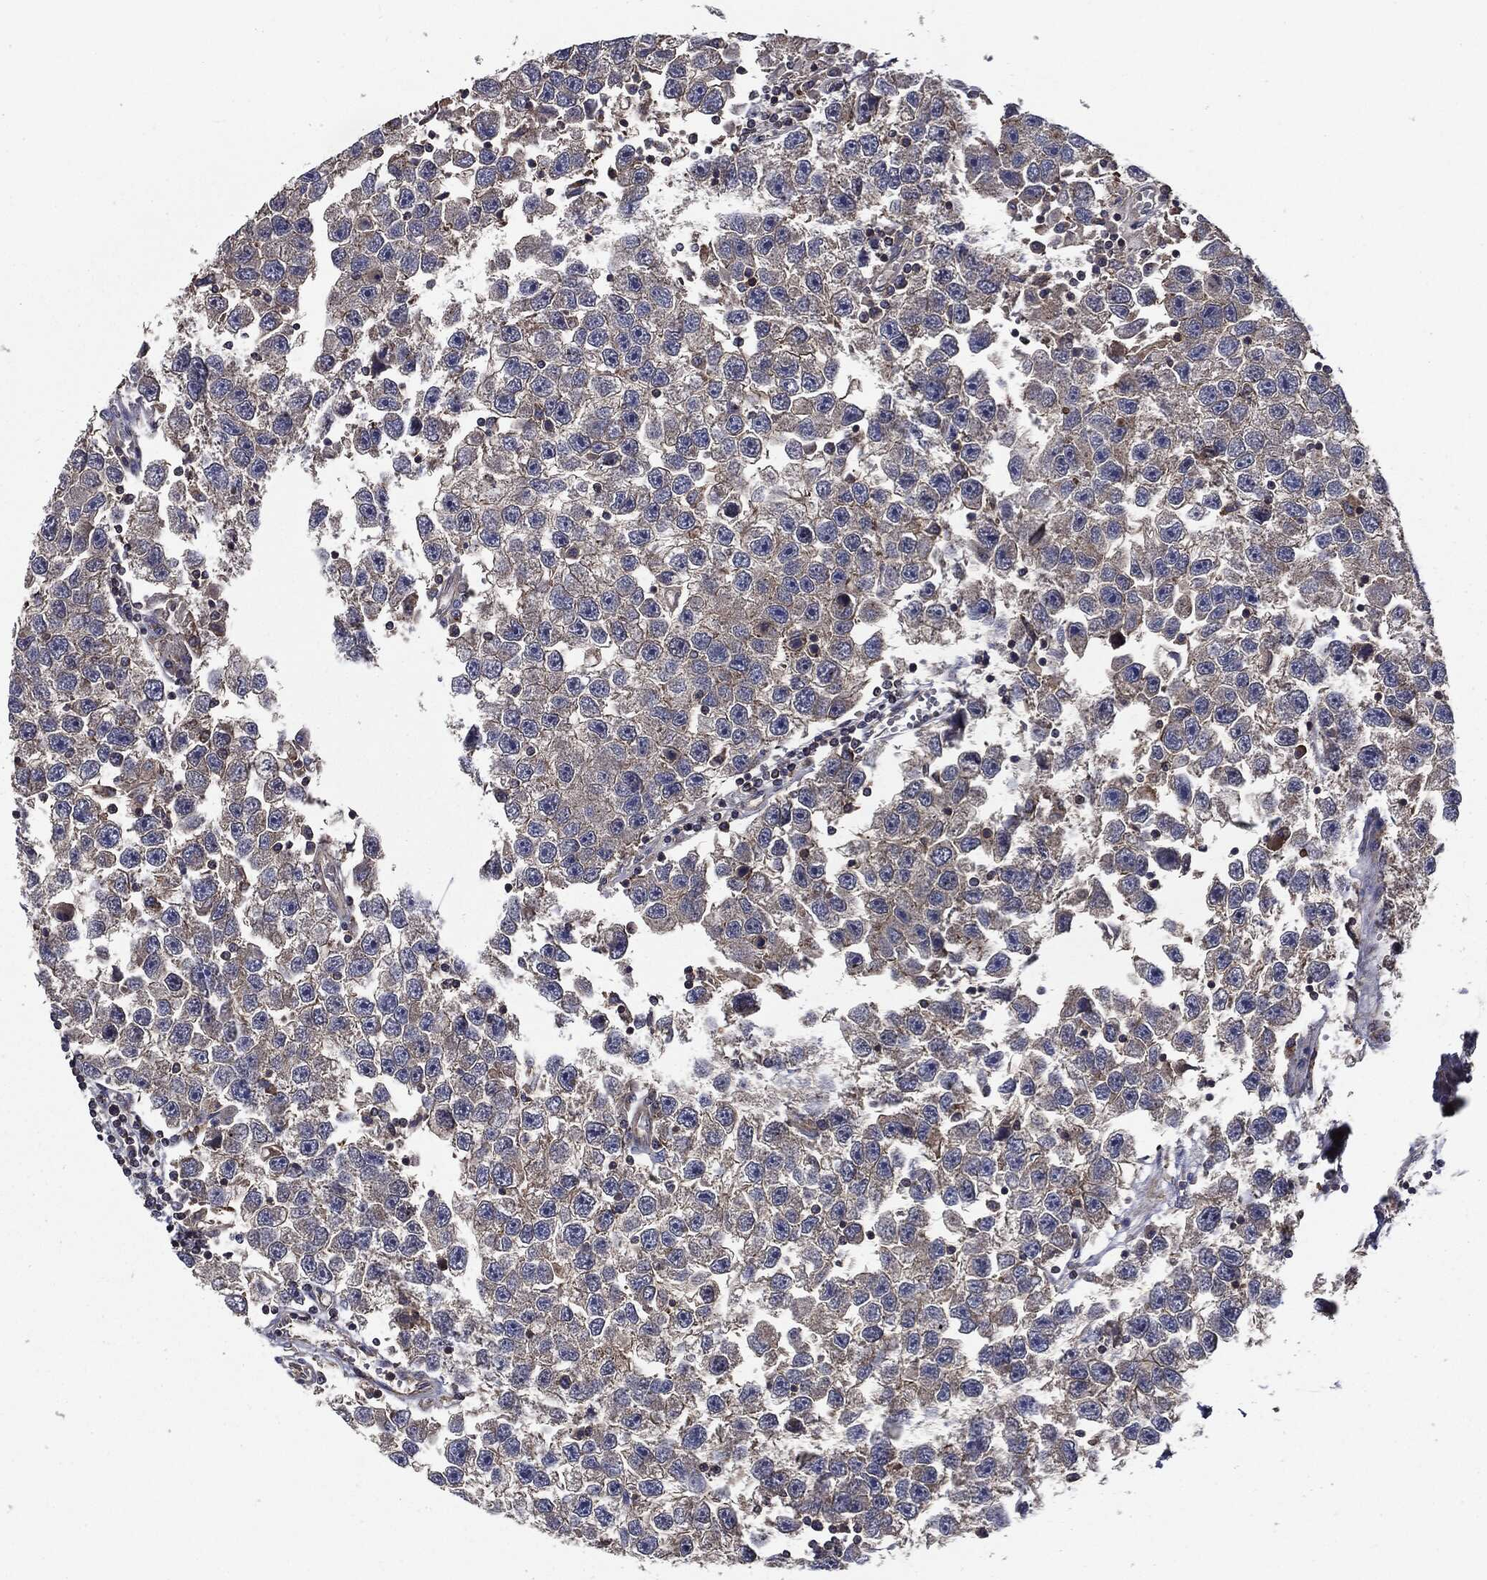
{"staining": {"intensity": "negative", "quantity": "none", "location": "none"}, "tissue": "testis cancer", "cell_type": "Tumor cells", "image_type": "cancer", "snomed": [{"axis": "morphology", "description": "Seminoma, NOS"}, {"axis": "topography", "description": "Testis"}], "caption": "Tumor cells are negative for brown protein staining in testis seminoma.", "gene": "PDCD6IP", "patient": {"sex": "male", "age": 26}}